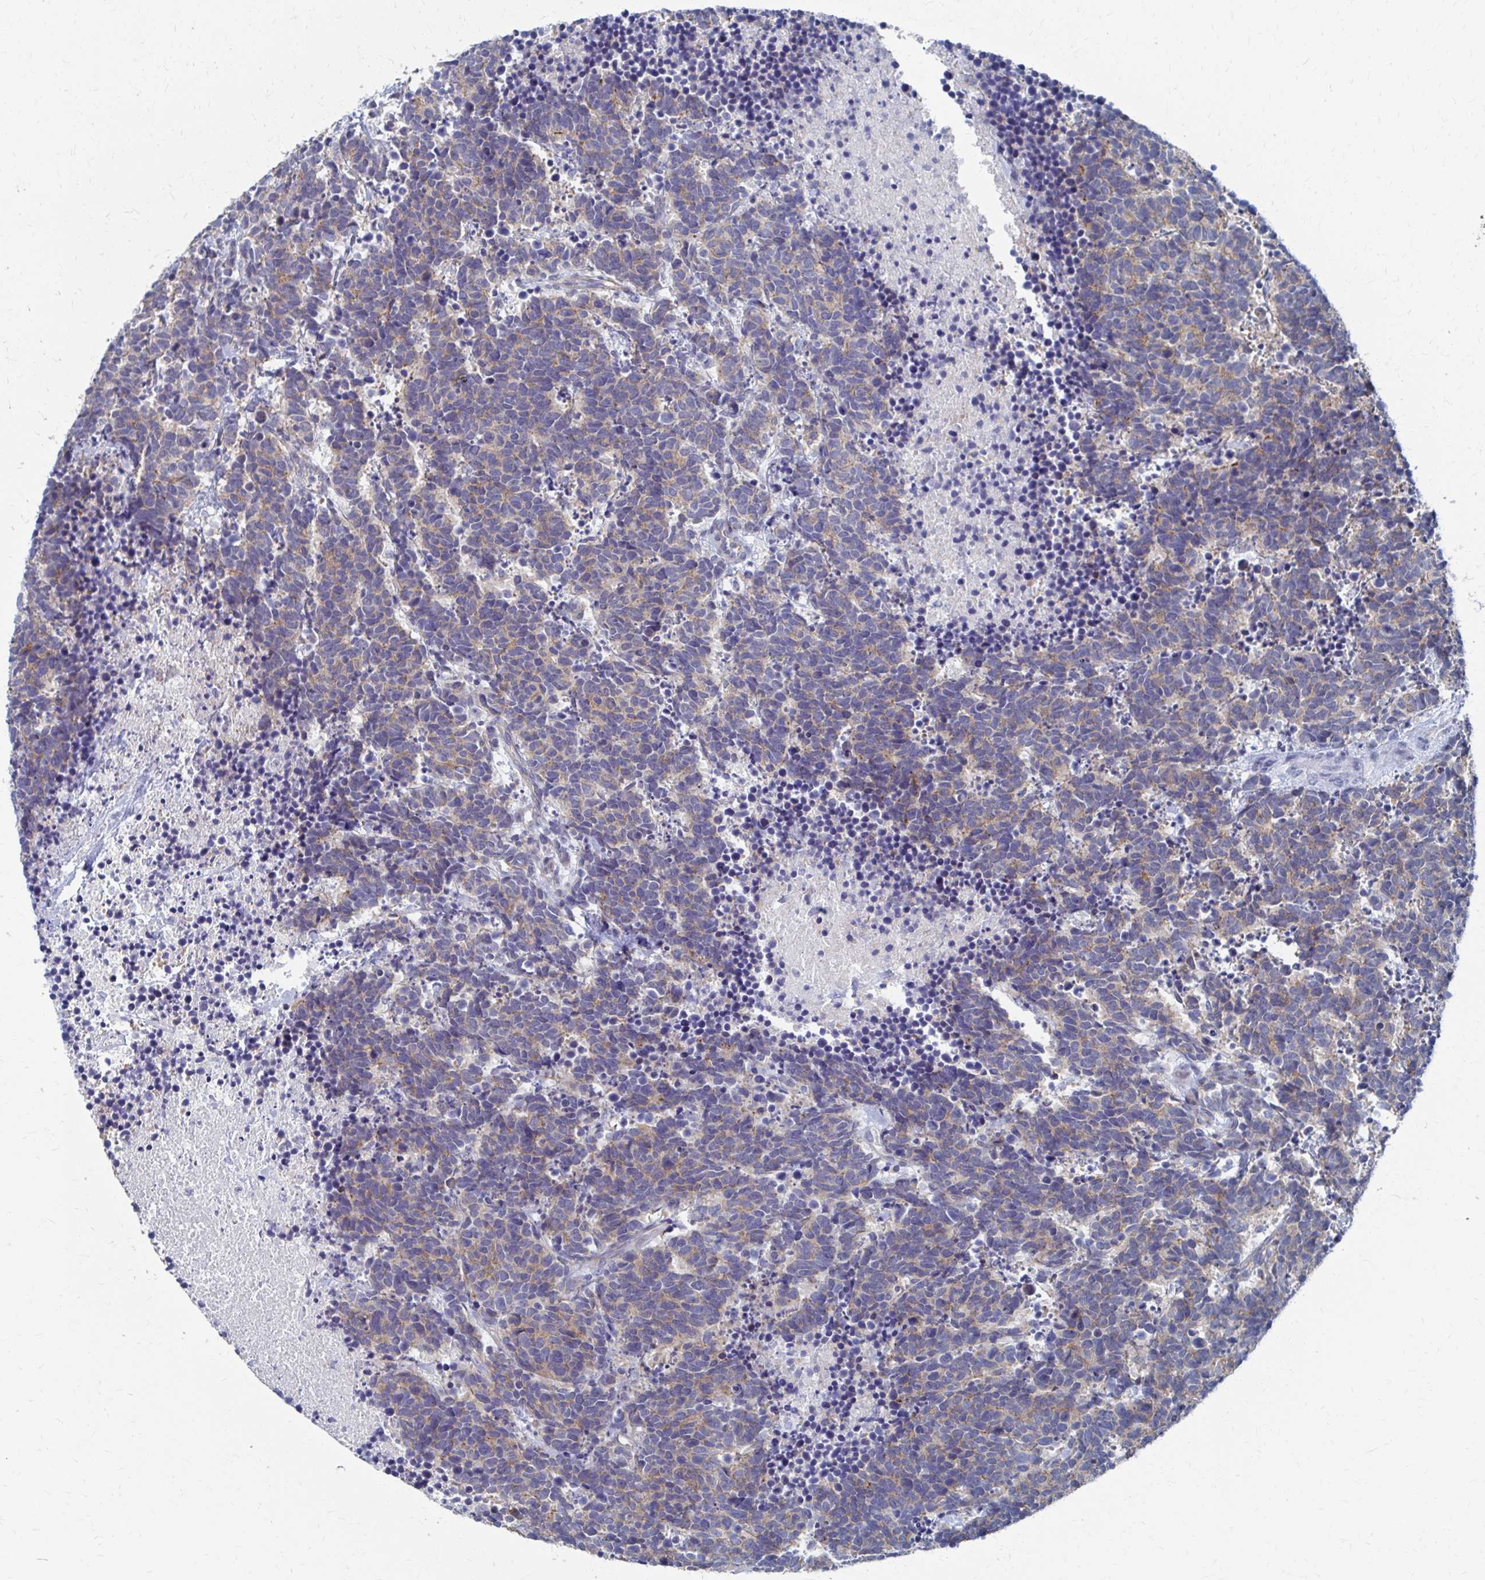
{"staining": {"intensity": "weak", "quantity": ">75%", "location": "cytoplasmic/membranous"}, "tissue": "carcinoid", "cell_type": "Tumor cells", "image_type": "cancer", "snomed": [{"axis": "morphology", "description": "Carcinoma, NOS"}, {"axis": "morphology", "description": "Carcinoid, malignant, NOS"}, {"axis": "topography", "description": "Prostate"}], "caption": "Tumor cells reveal low levels of weak cytoplasmic/membranous staining in about >75% of cells in carcinoma.", "gene": "PLEKHG7", "patient": {"sex": "male", "age": 57}}